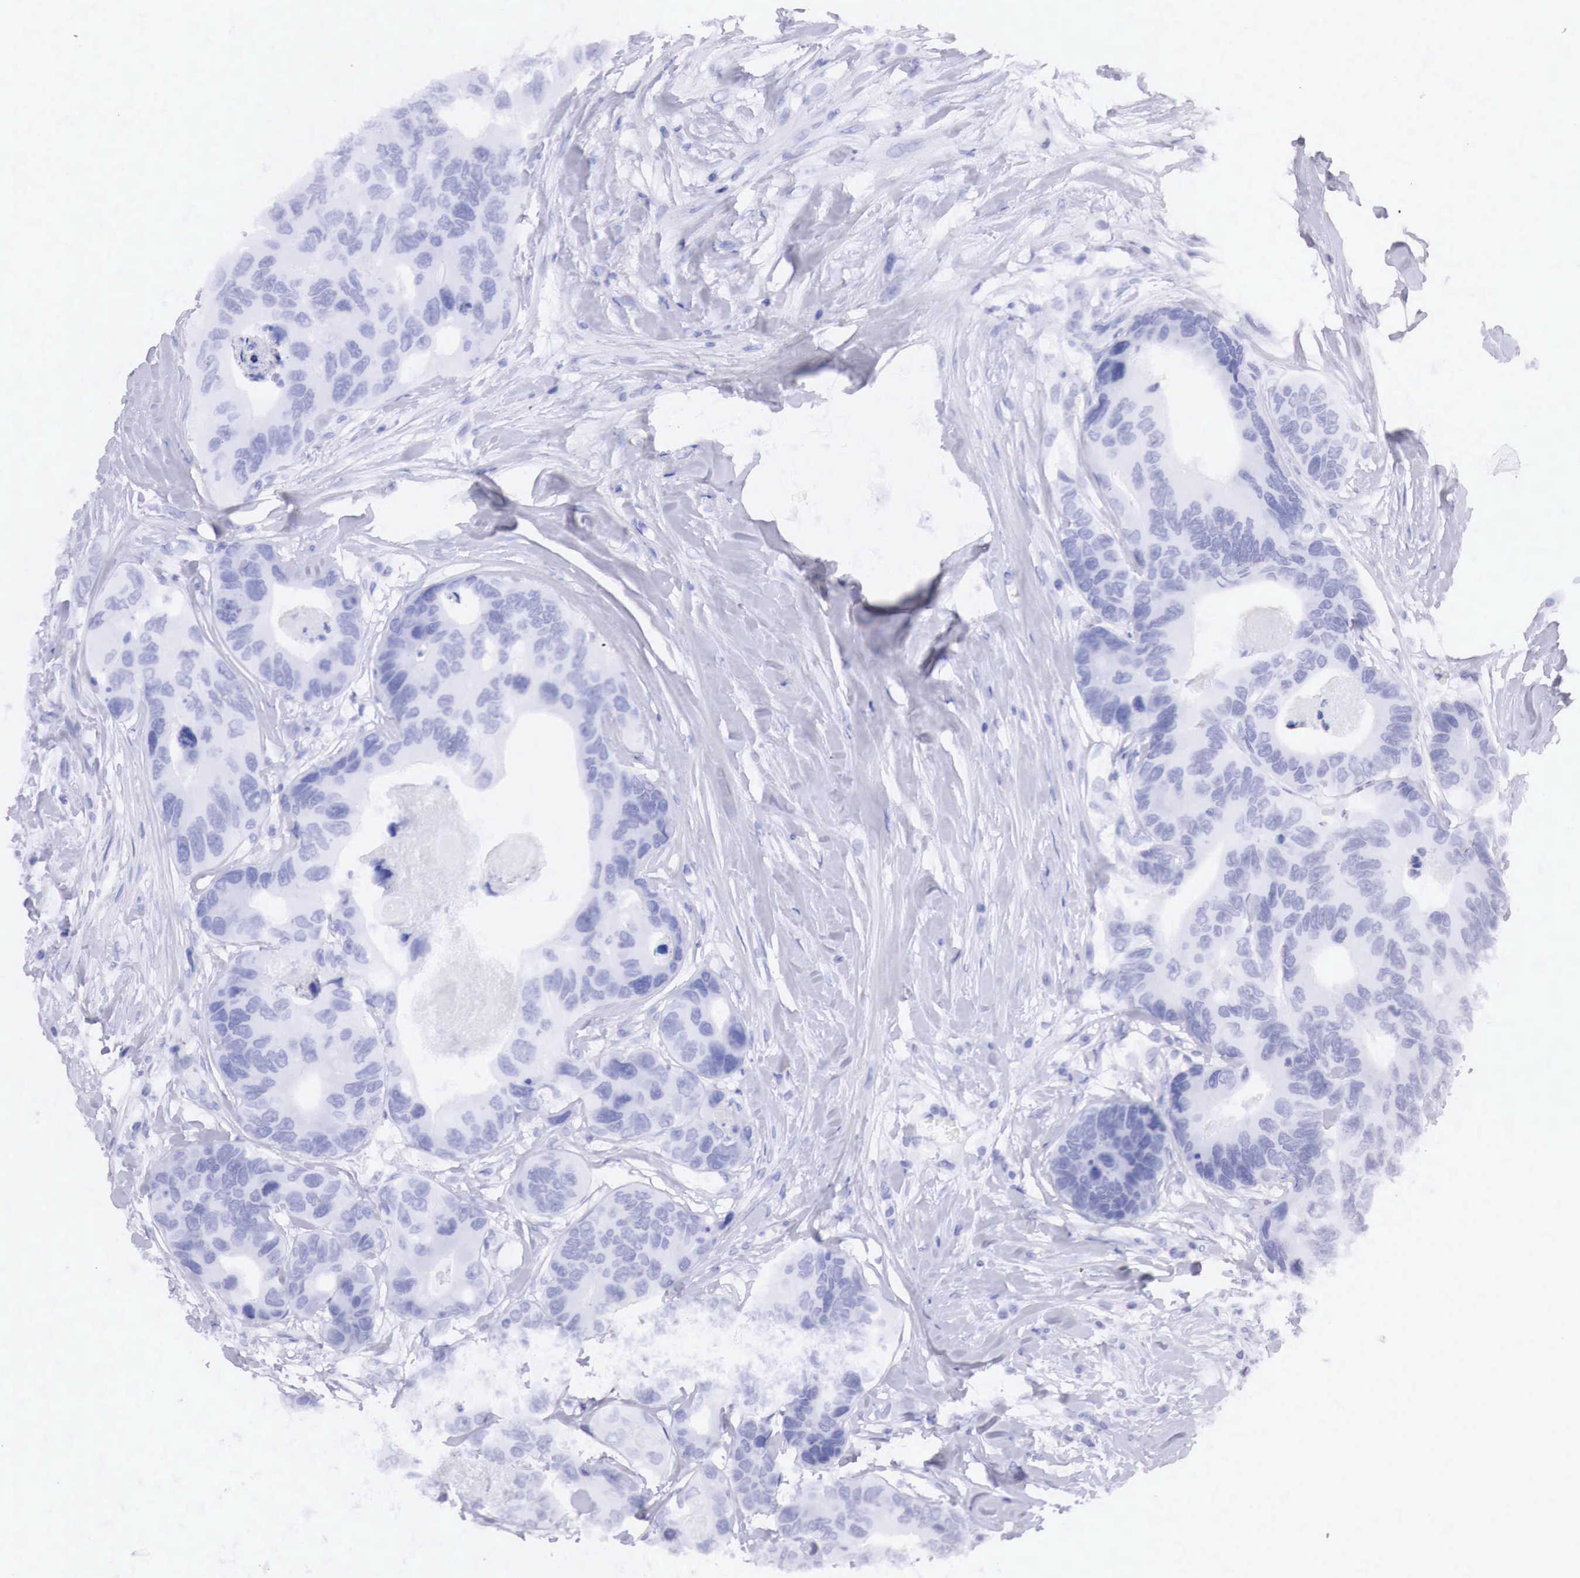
{"staining": {"intensity": "negative", "quantity": "none", "location": "none"}, "tissue": "colorectal cancer", "cell_type": "Tumor cells", "image_type": "cancer", "snomed": [{"axis": "morphology", "description": "Adenocarcinoma, NOS"}, {"axis": "topography", "description": "Colon"}], "caption": "There is no significant expression in tumor cells of colorectal cancer (adenocarcinoma).", "gene": "RDX", "patient": {"sex": "female", "age": 86}}